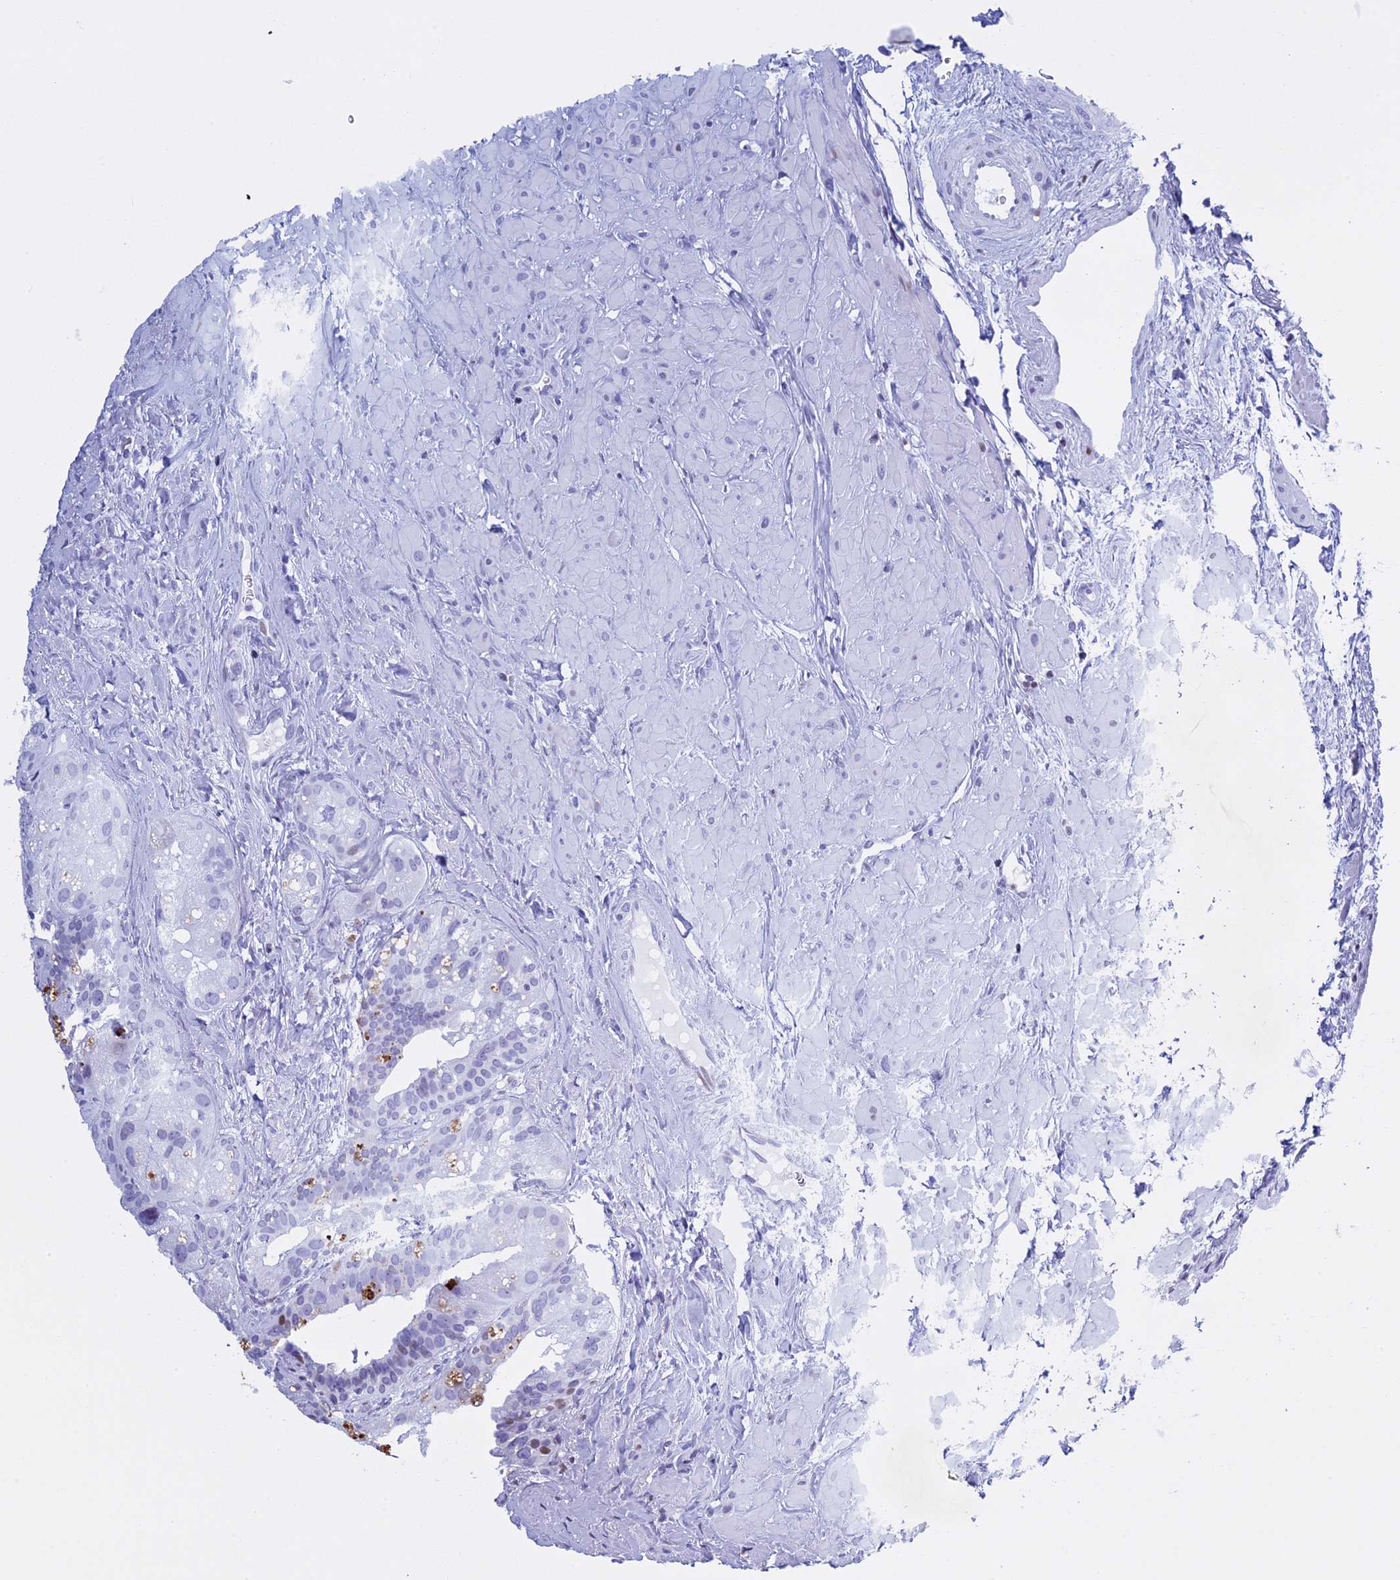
{"staining": {"intensity": "negative", "quantity": "none", "location": "none"}, "tissue": "prostate cancer", "cell_type": "Tumor cells", "image_type": "cancer", "snomed": [{"axis": "morphology", "description": "Normal tissue, NOS"}, {"axis": "morphology", "description": "Adenocarcinoma, Low grade"}, {"axis": "topography", "description": "Prostate"}], "caption": "DAB immunohistochemical staining of human prostate cancer displays no significant expression in tumor cells.", "gene": "KCTD21", "patient": {"sex": "male", "age": 72}}